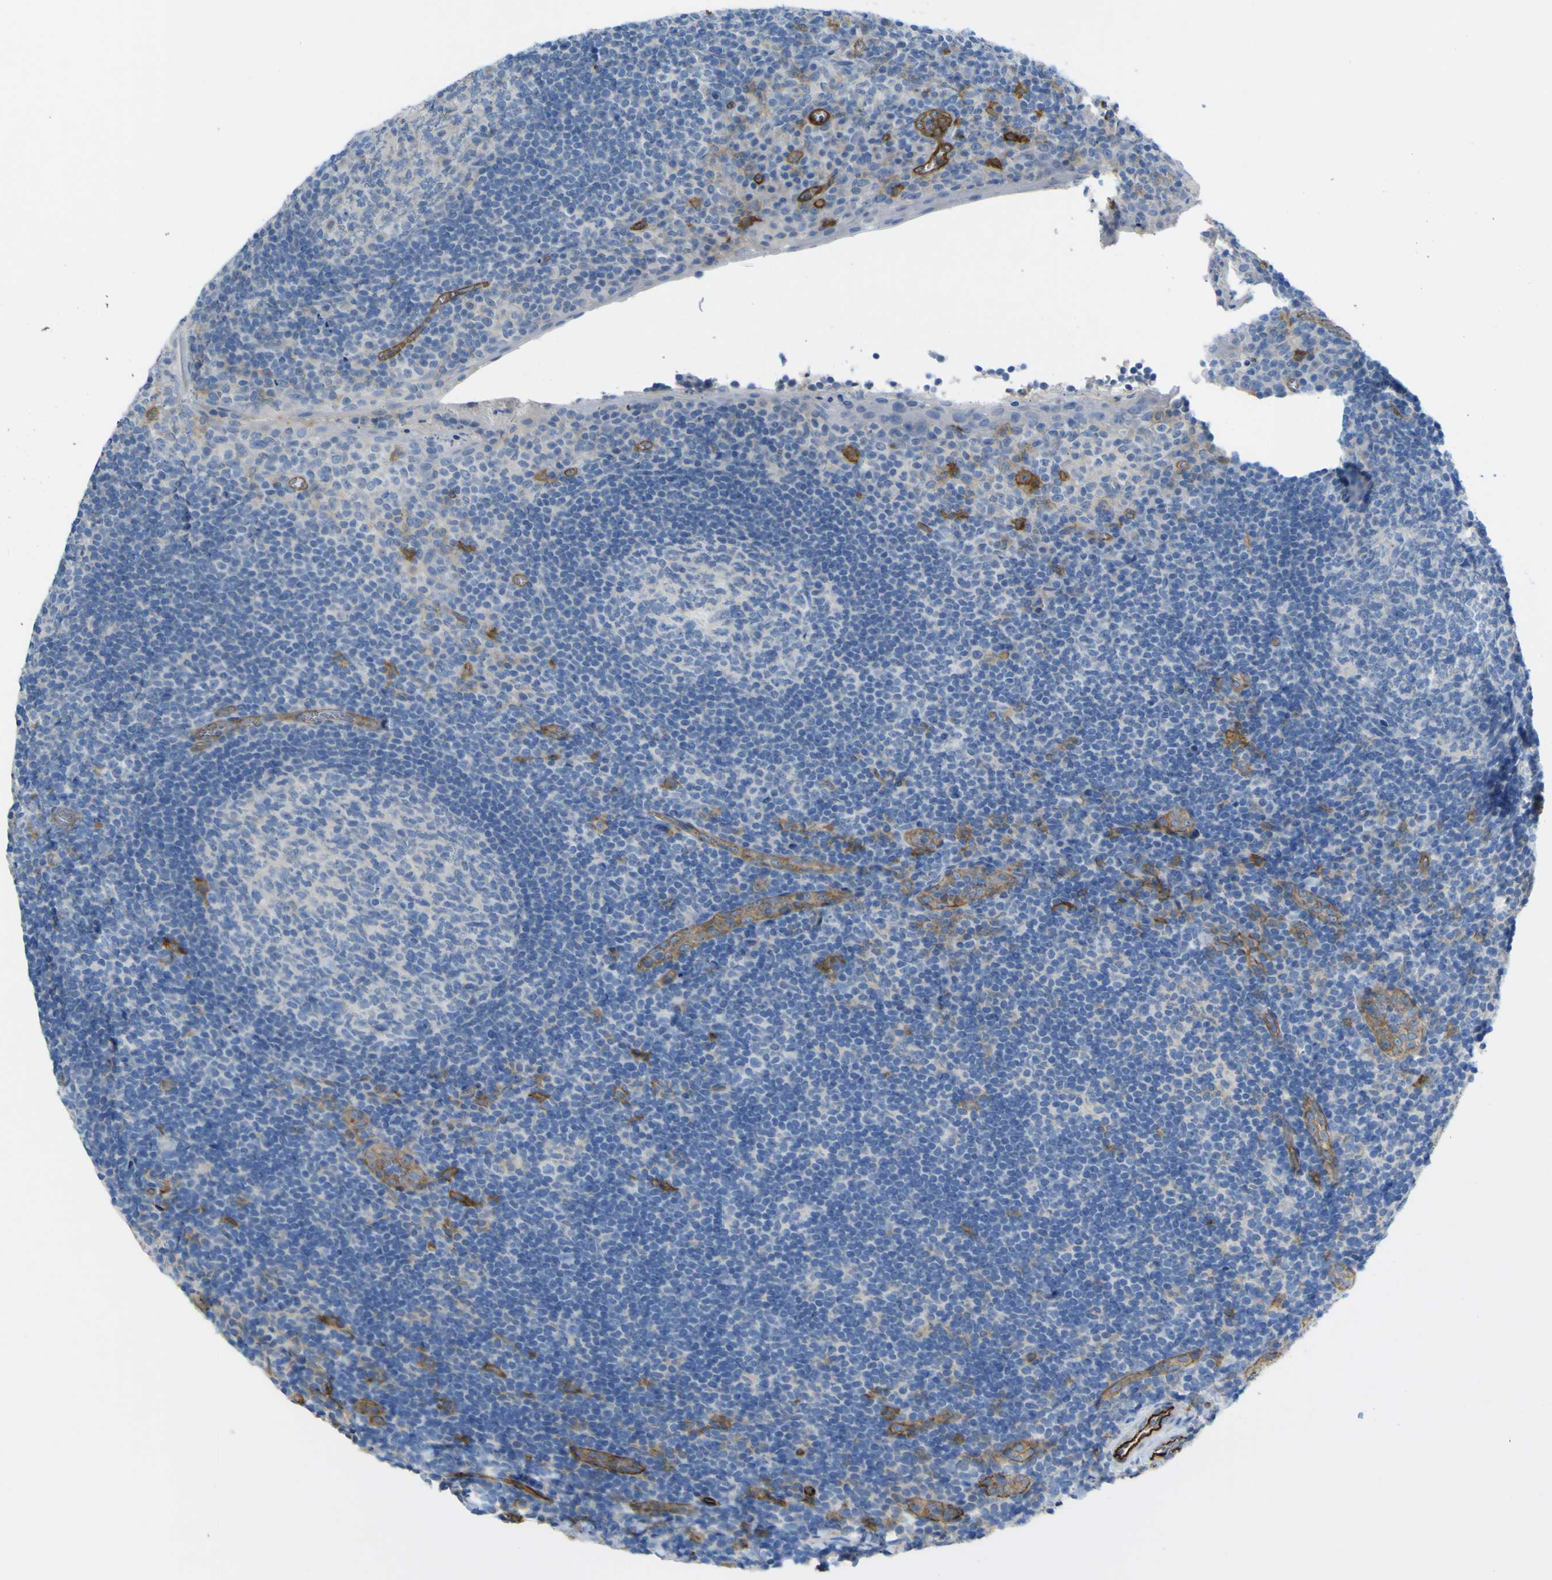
{"staining": {"intensity": "negative", "quantity": "none", "location": "none"}, "tissue": "tonsil", "cell_type": "Germinal center cells", "image_type": "normal", "snomed": [{"axis": "morphology", "description": "Normal tissue, NOS"}, {"axis": "topography", "description": "Tonsil"}], "caption": "DAB immunohistochemical staining of normal tonsil reveals no significant staining in germinal center cells. Brightfield microscopy of immunohistochemistry (IHC) stained with DAB (brown) and hematoxylin (blue), captured at high magnification.", "gene": "CD93", "patient": {"sex": "male", "age": 37}}